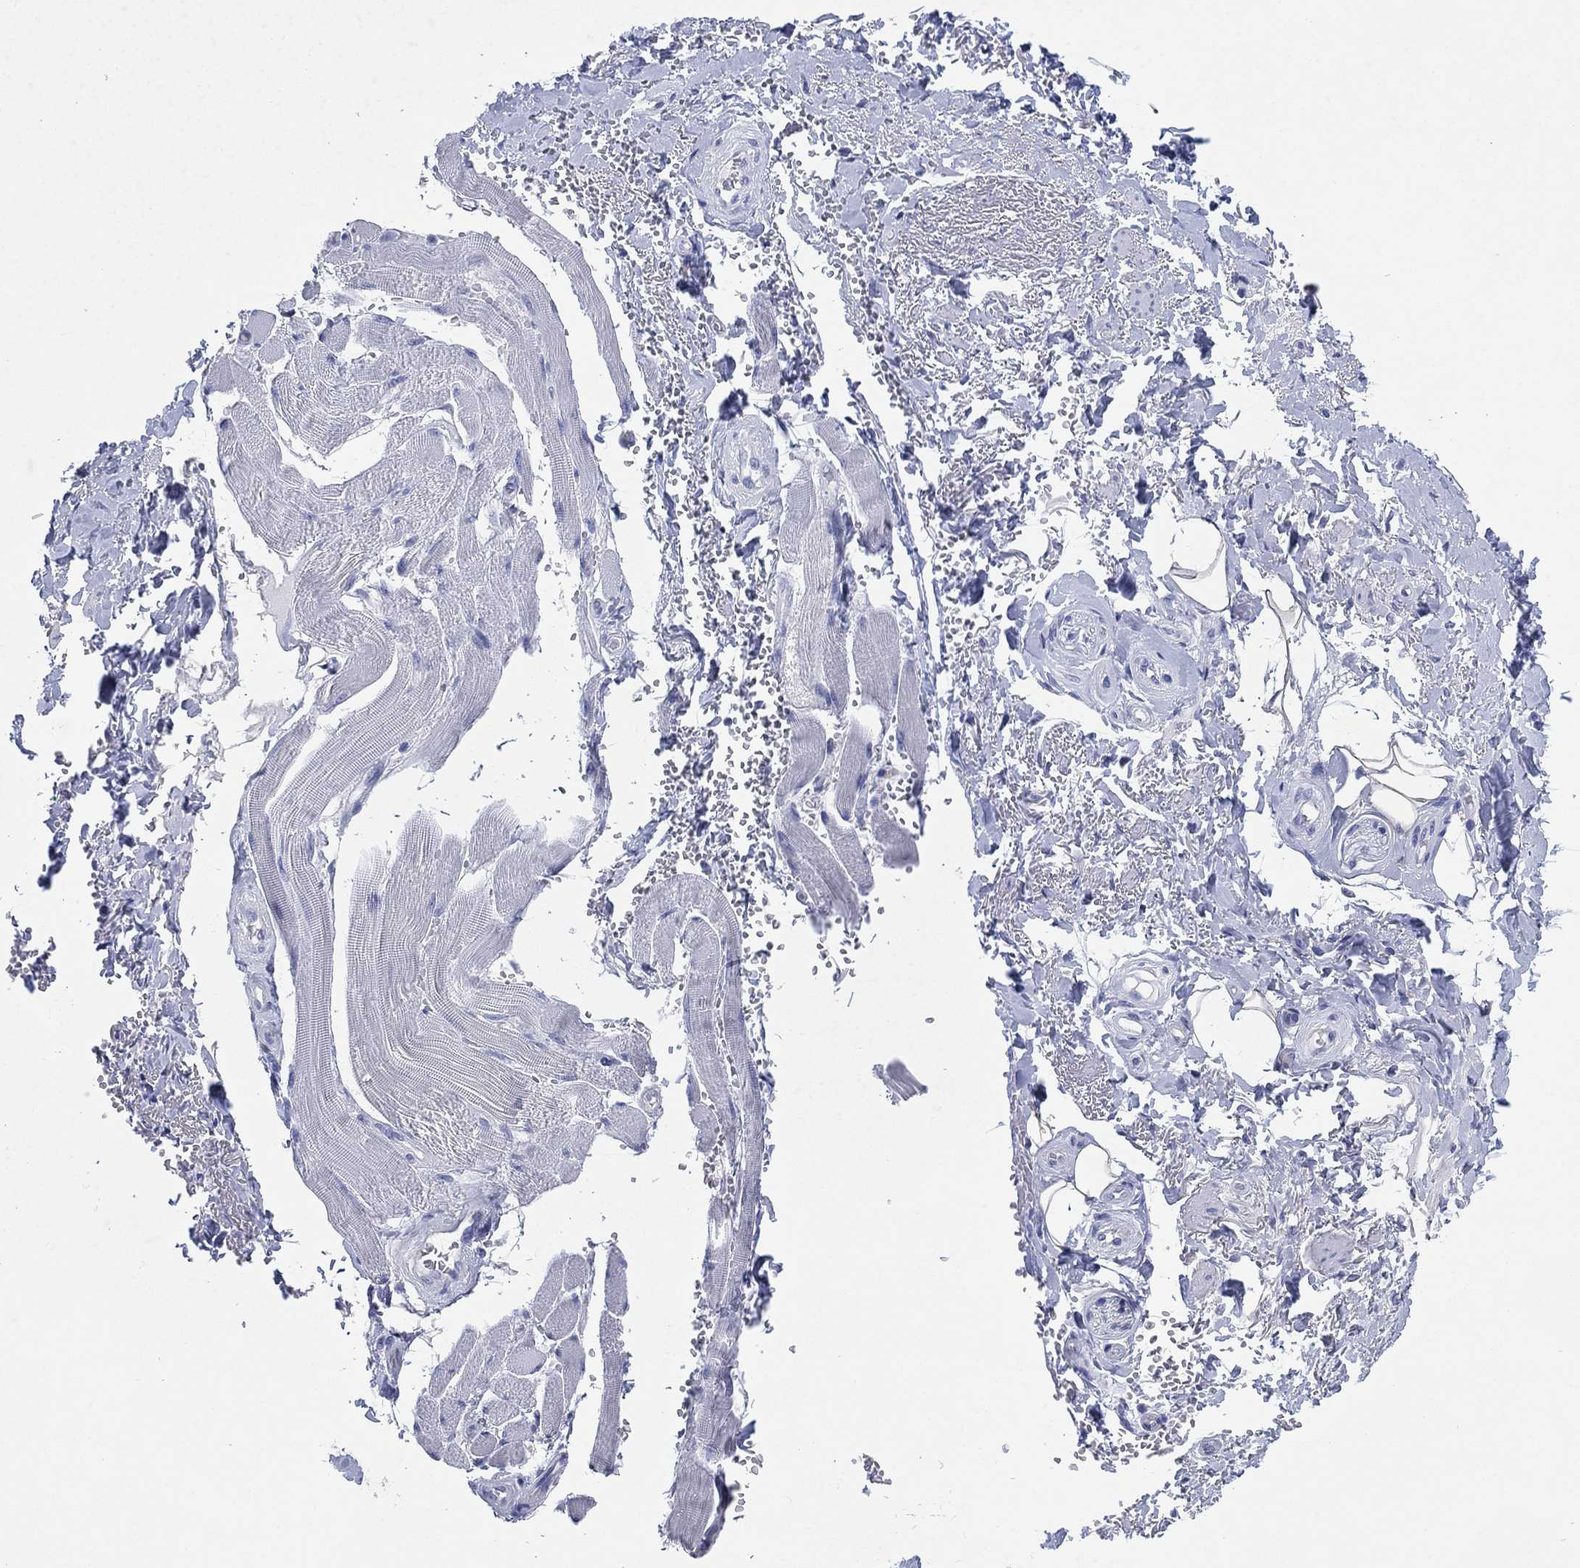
{"staining": {"intensity": "negative", "quantity": "none", "location": "none"}, "tissue": "adipose tissue", "cell_type": "Adipocytes", "image_type": "normal", "snomed": [{"axis": "morphology", "description": "Normal tissue, NOS"}, {"axis": "topography", "description": "Anal"}, {"axis": "topography", "description": "Peripheral nerve tissue"}], "caption": "Immunohistochemical staining of benign human adipose tissue displays no significant expression in adipocytes.", "gene": "CHRNA3", "patient": {"sex": "male", "age": 53}}